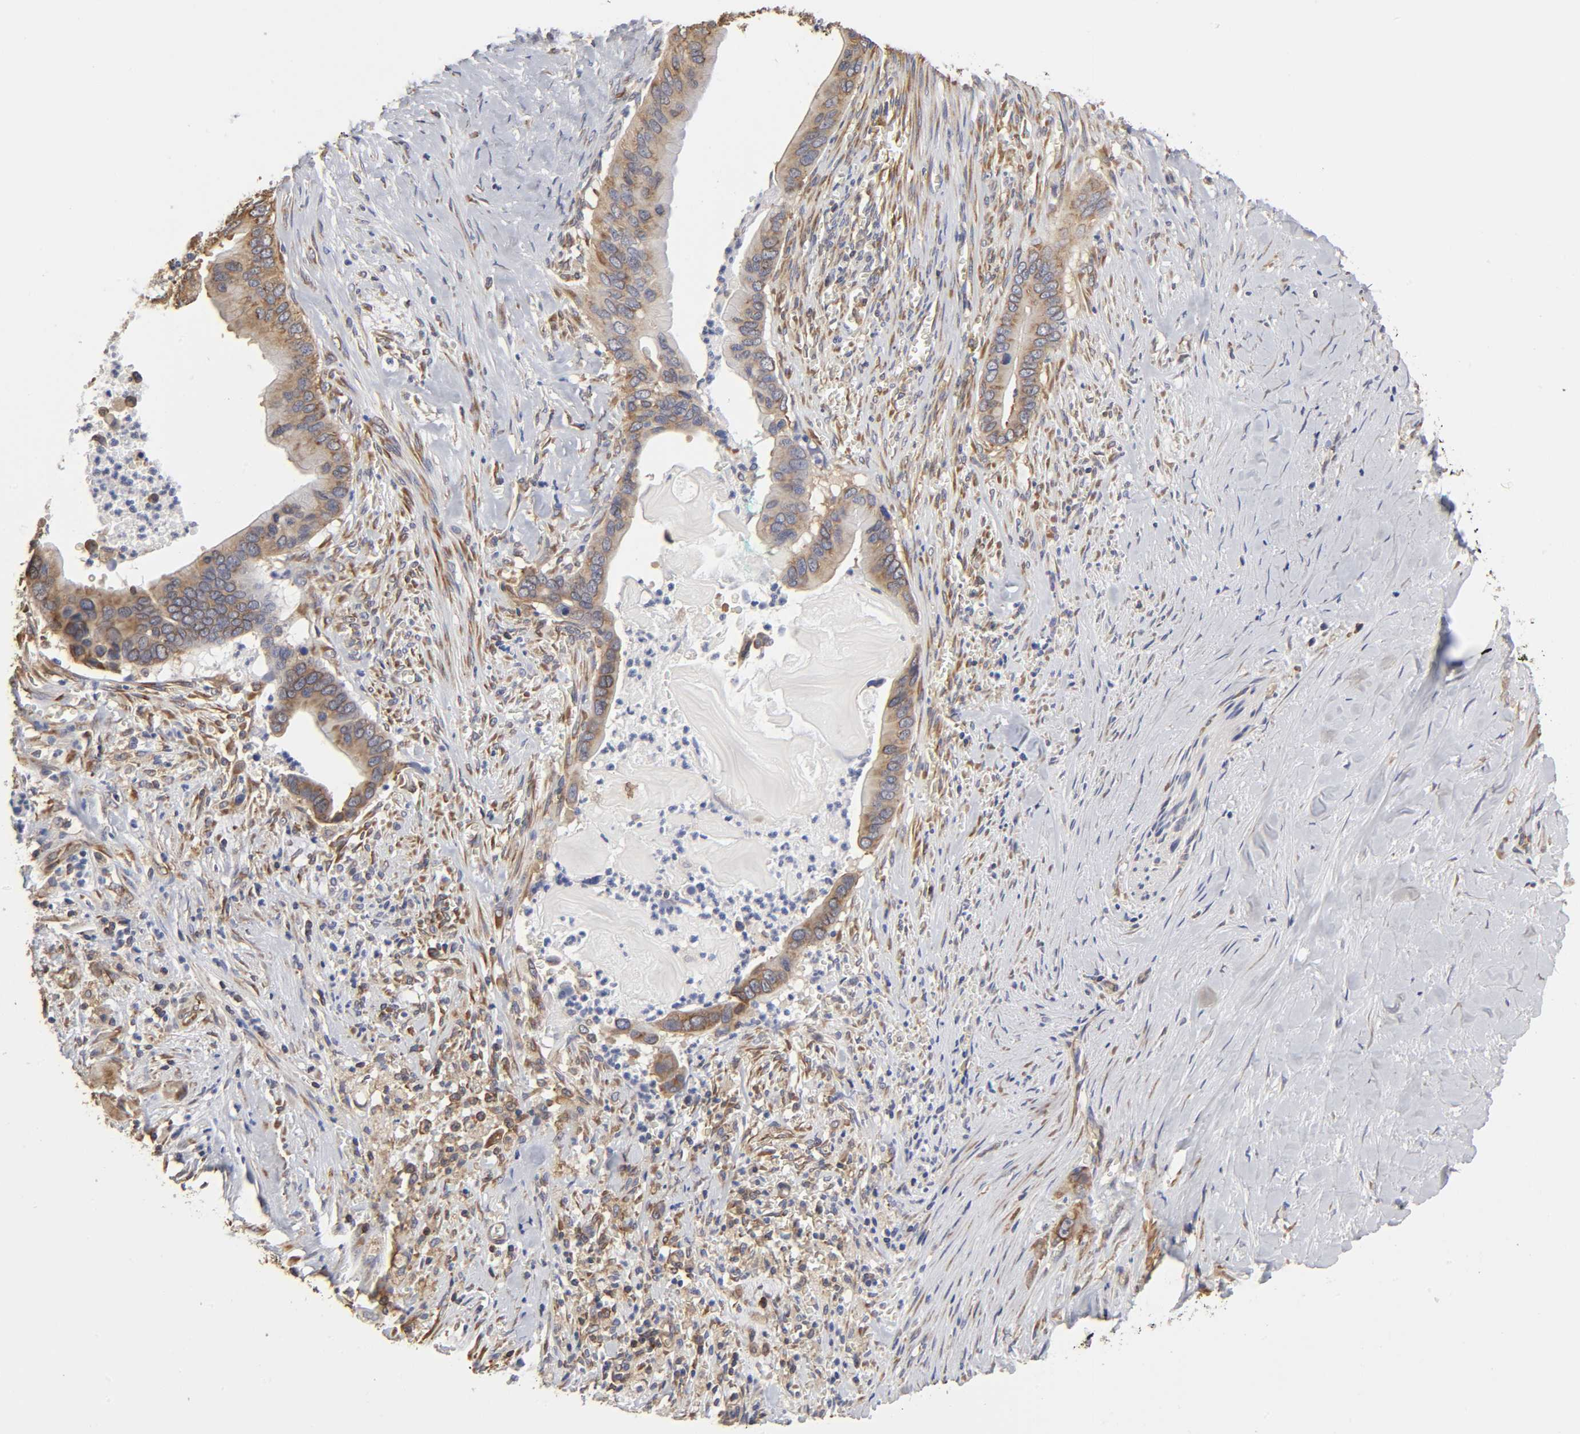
{"staining": {"intensity": "moderate", "quantity": ">75%", "location": "cytoplasmic/membranous"}, "tissue": "pancreatic cancer", "cell_type": "Tumor cells", "image_type": "cancer", "snomed": [{"axis": "morphology", "description": "Adenocarcinoma, NOS"}, {"axis": "topography", "description": "Pancreas"}], "caption": "Pancreatic cancer (adenocarcinoma) stained for a protein (brown) reveals moderate cytoplasmic/membranous positive positivity in about >75% of tumor cells.", "gene": "RPL14", "patient": {"sex": "male", "age": 59}}